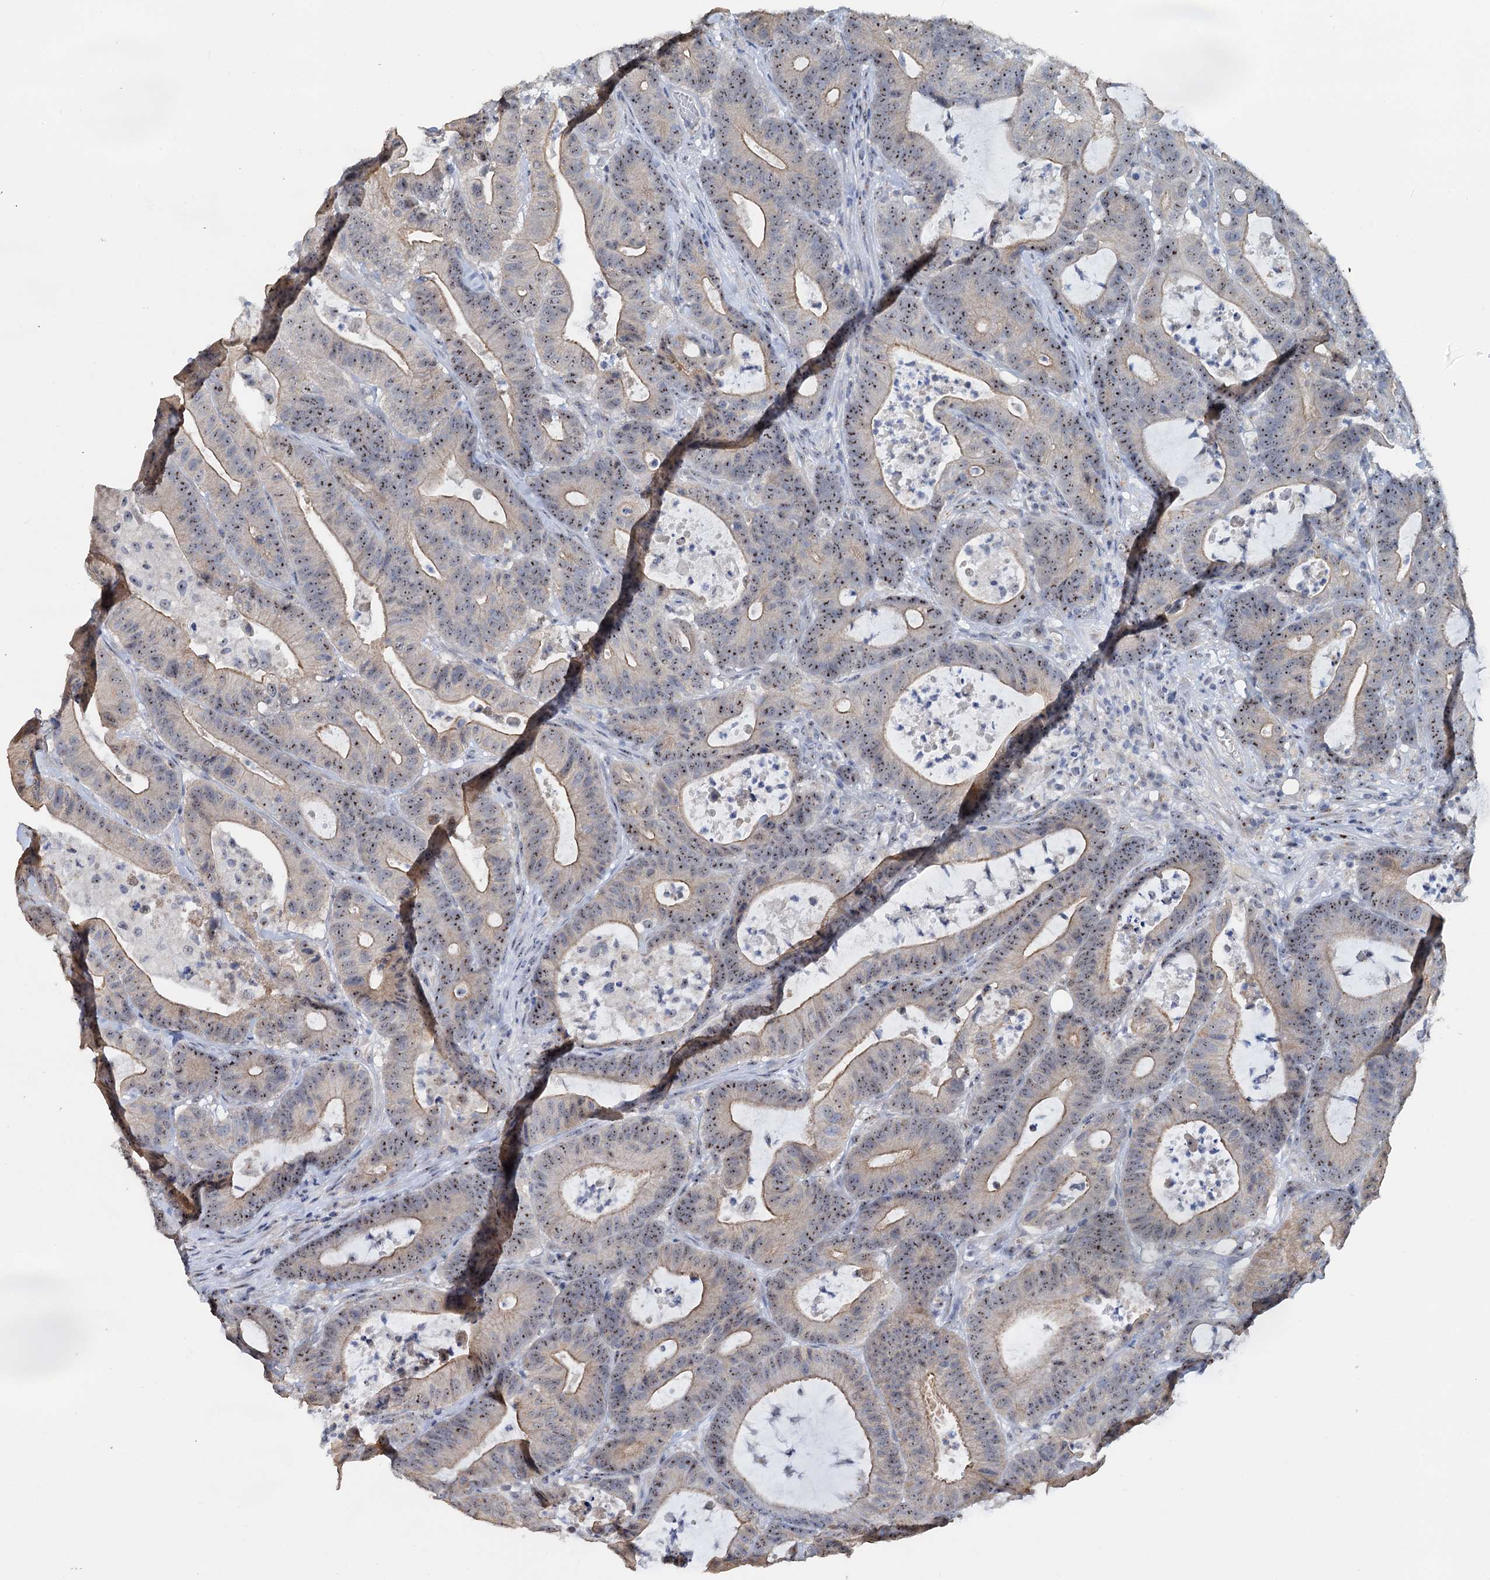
{"staining": {"intensity": "moderate", "quantity": ">75%", "location": "cytoplasmic/membranous,nuclear"}, "tissue": "colorectal cancer", "cell_type": "Tumor cells", "image_type": "cancer", "snomed": [{"axis": "morphology", "description": "Adenocarcinoma, NOS"}, {"axis": "topography", "description": "Colon"}], "caption": "Moderate cytoplasmic/membranous and nuclear staining is appreciated in about >75% of tumor cells in colorectal cancer. (DAB IHC with brightfield microscopy, high magnification).", "gene": "C2CD3", "patient": {"sex": "female", "age": 84}}